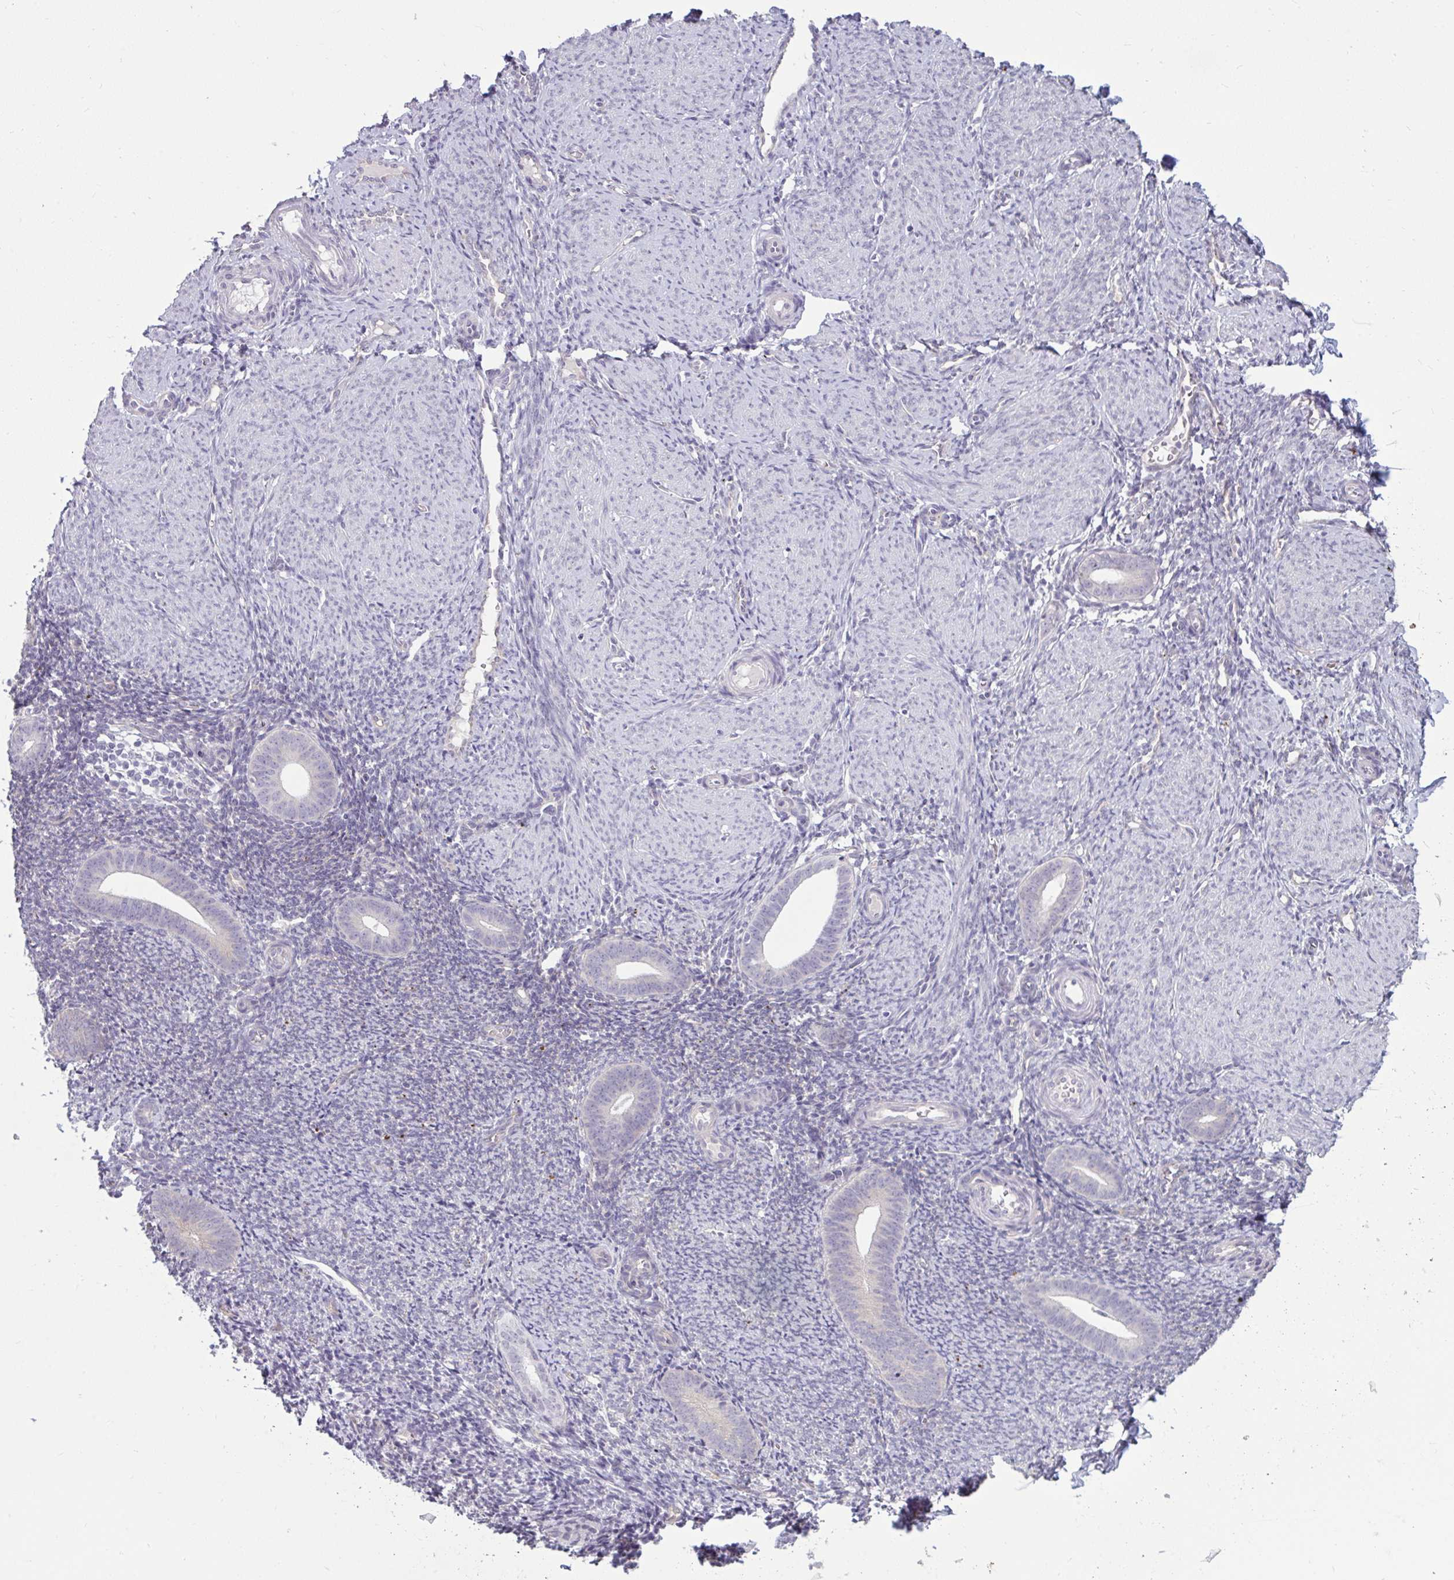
{"staining": {"intensity": "negative", "quantity": "none", "location": "none"}, "tissue": "endometrium", "cell_type": "Cells in endometrial stroma", "image_type": "normal", "snomed": [{"axis": "morphology", "description": "Normal tissue, NOS"}, {"axis": "topography", "description": "Endometrium"}], "caption": "An immunohistochemistry image of benign endometrium is shown. There is no staining in cells in endometrial stroma of endometrium. (Stains: DAB (3,3'-diaminobenzidine) IHC with hematoxylin counter stain, Microscopy: brightfield microscopy at high magnification).", "gene": "TBC1D4", "patient": {"sex": "female", "age": 39}}